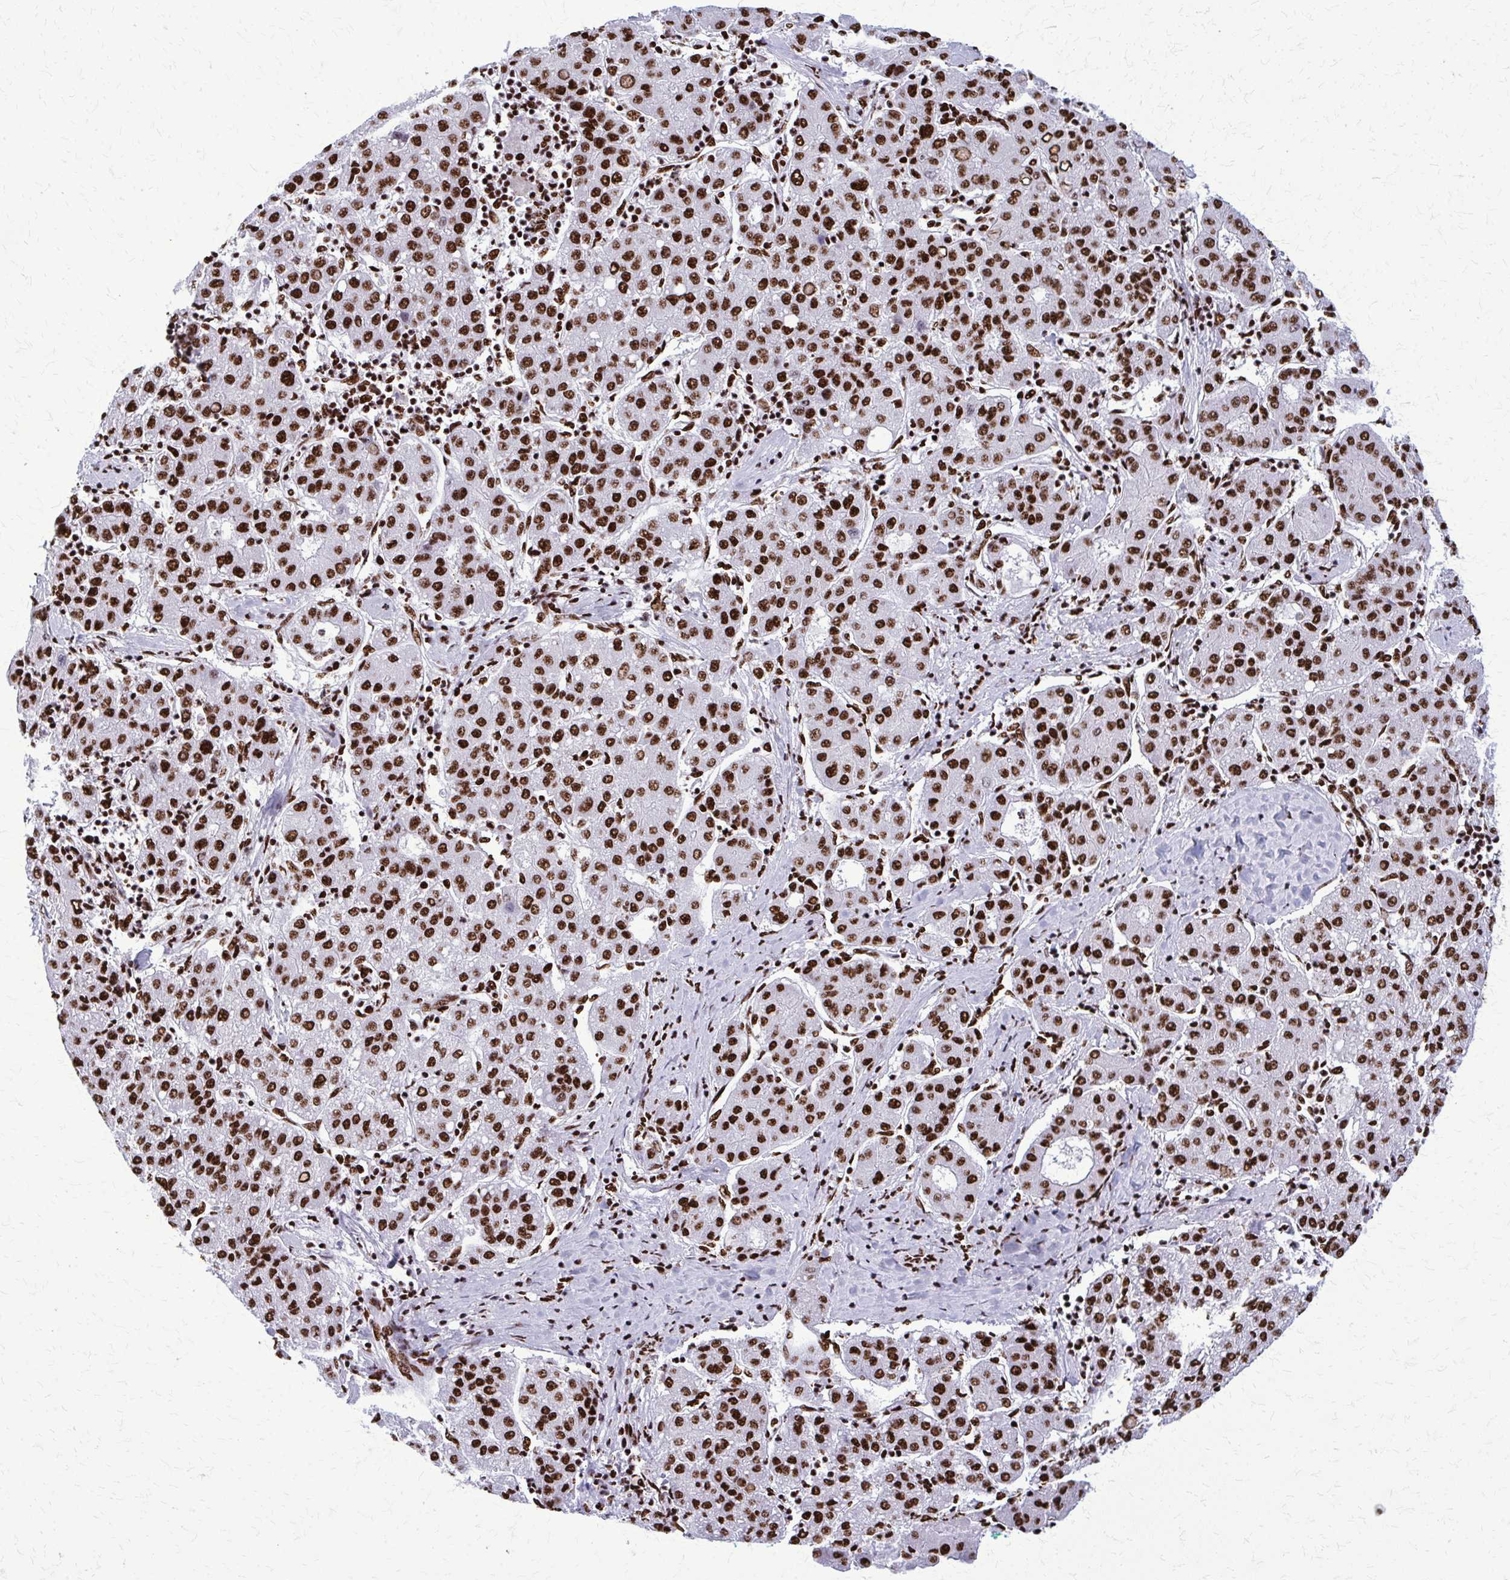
{"staining": {"intensity": "strong", "quantity": ">75%", "location": "nuclear"}, "tissue": "liver cancer", "cell_type": "Tumor cells", "image_type": "cancer", "snomed": [{"axis": "morphology", "description": "Carcinoma, Hepatocellular, NOS"}, {"axis": "topography", "description": "Liver"}], "caption": "Liver hepatocellular carcinoma stained with a protein marker demonstrates strong staining in tumor cells.", "gene": "SFPQ", "patient": {"sex": "male", "age": 65}}